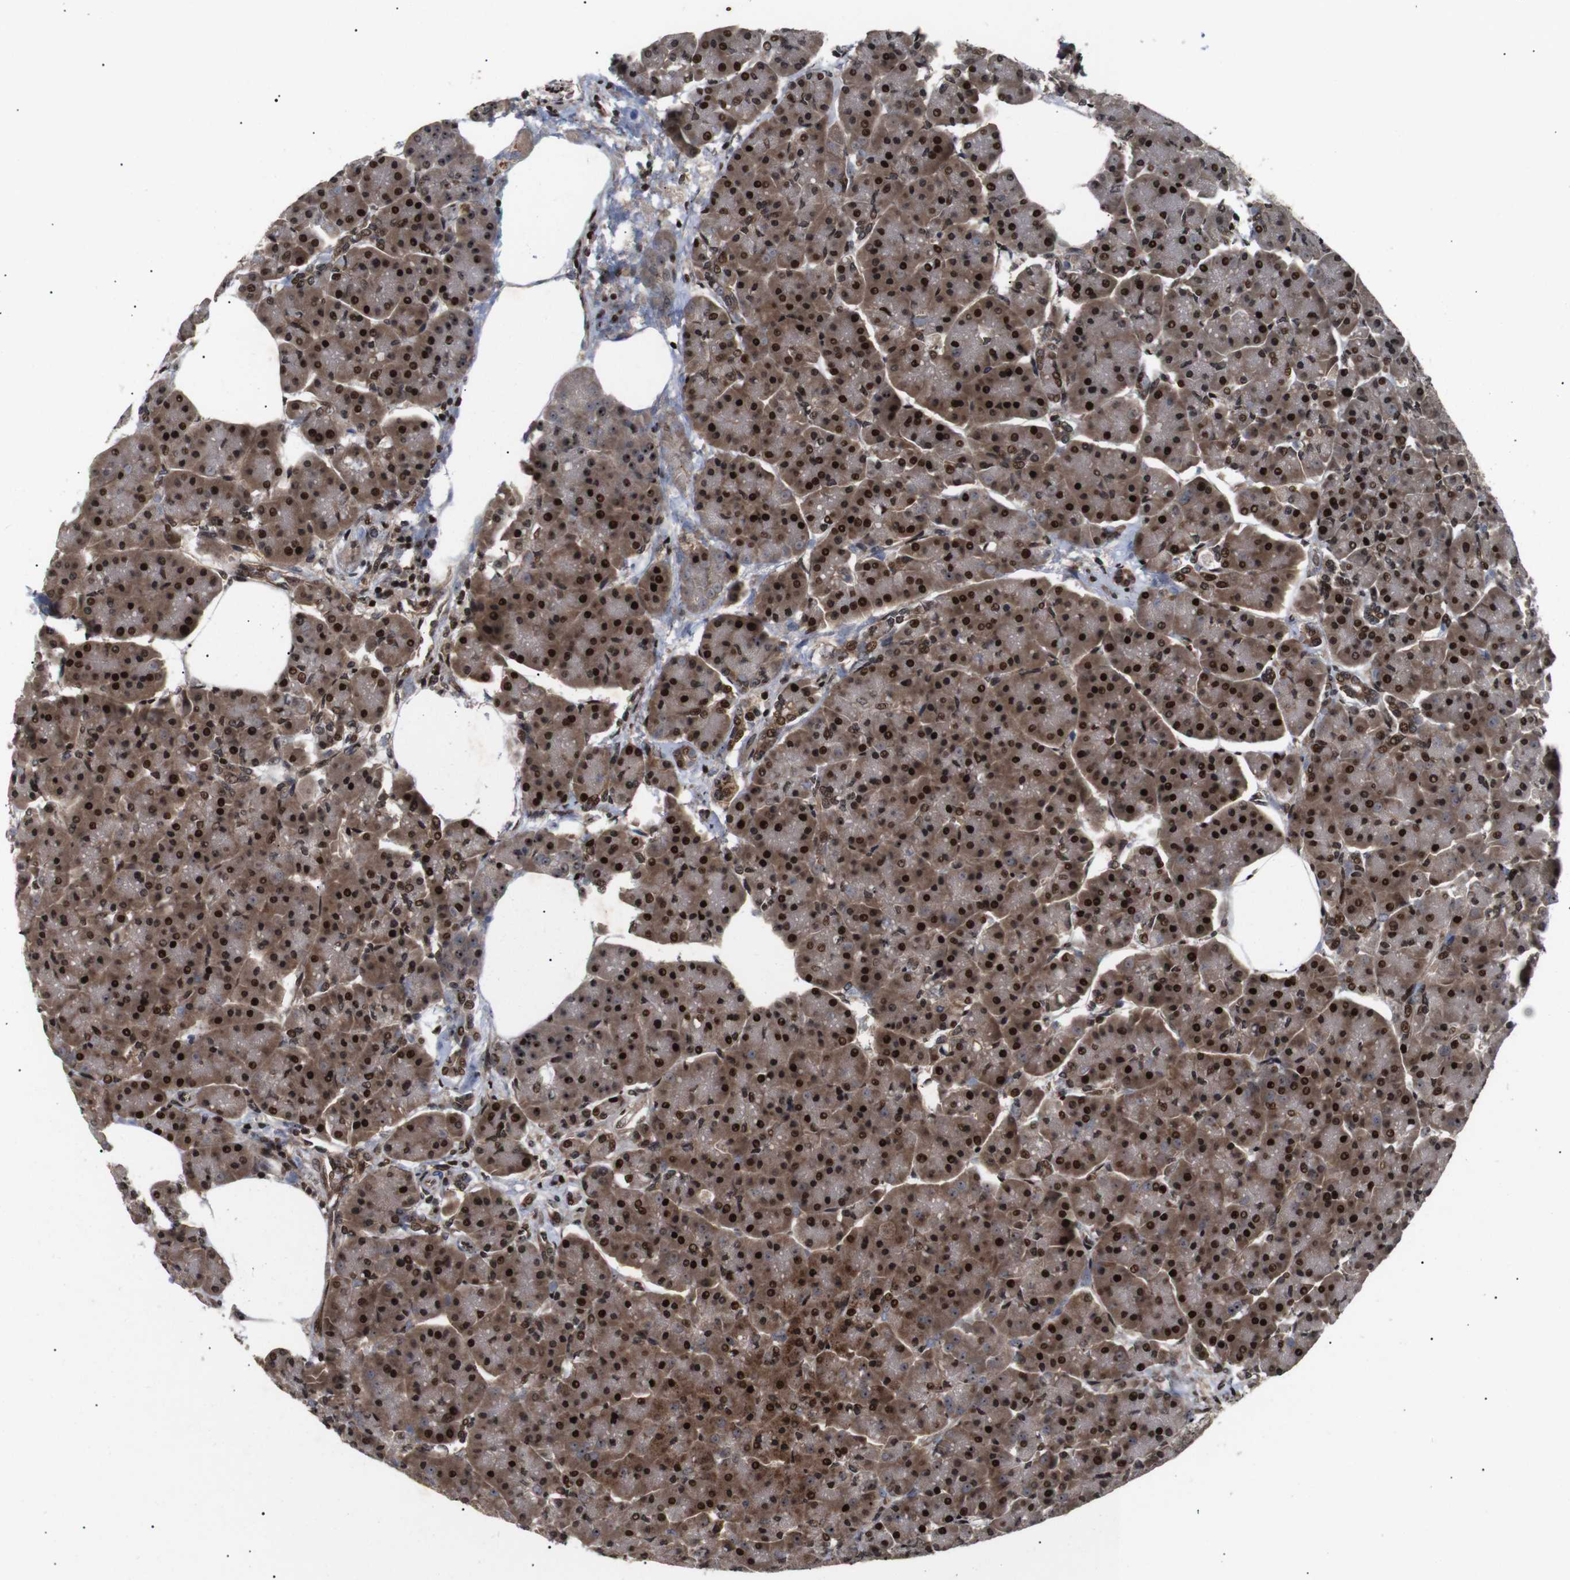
{"staining": {"intensity": "strong", "quantity": ">75%", "location": "cytoplasmic/membranous,nuclear"}, "tissue": "pancreas", "cell_type": "Exocrine glandular cells", "image_type": "normal", "snomed": [{"axis": "morphology", "description": "Normal tissue, NOS"}, {"axis": "topography", "description": "Pancreas"}], "caption": "IHC histopathology image of normal pancreas: human pancreas stained using immunohistochemistry exhibits high levels of strong protein expression localized specifically in the cytoplasmic/membranous,nuclear of exocrine glandular cells, appearing as a cytoplasmic/membranous,nuclear brown color.", "gene": "KIF23", "patient": {"sex": "female", "age": 70}}